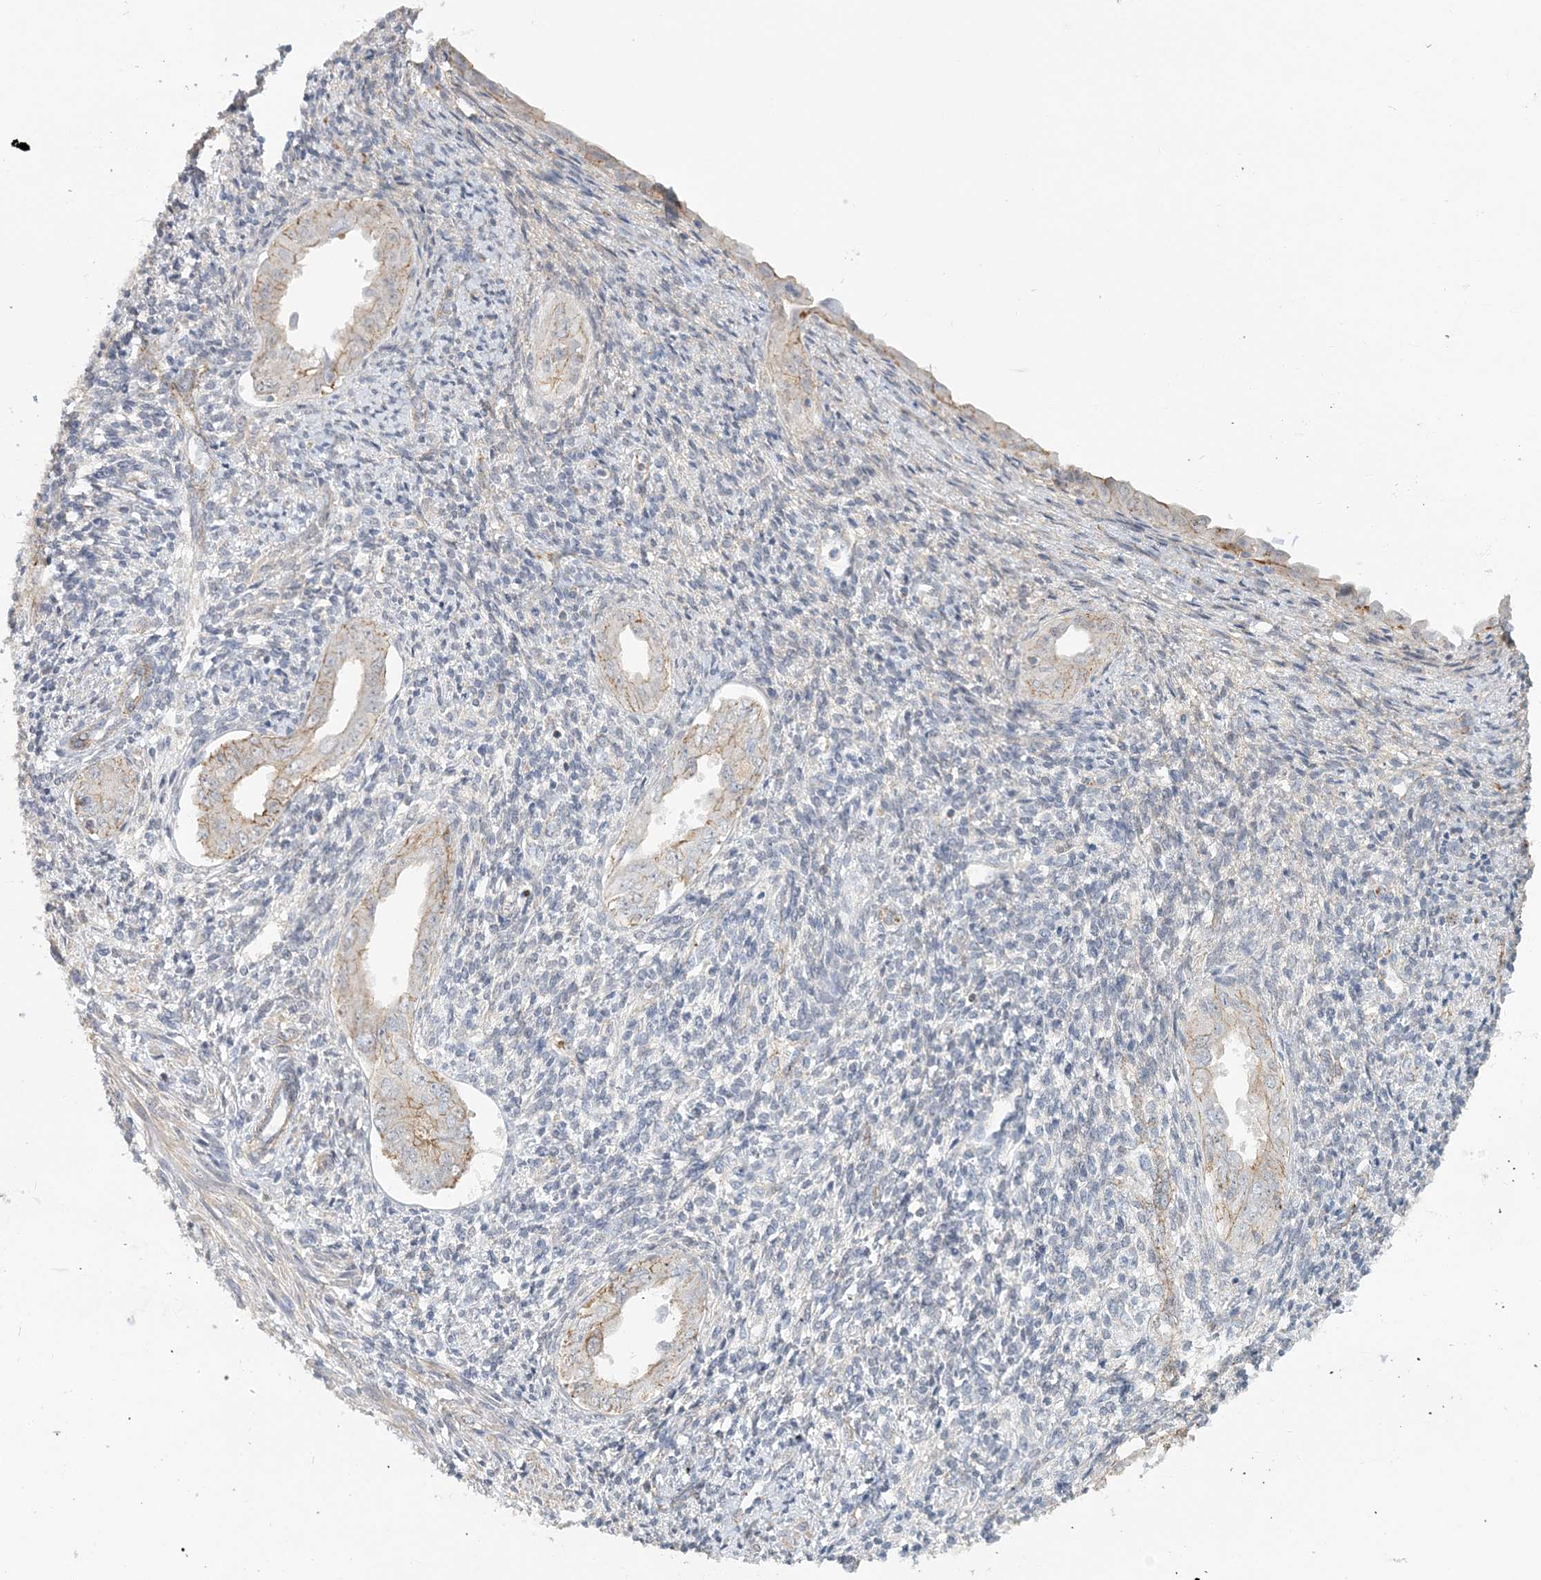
{"staining": {"intensity": "negative", "quantity": "none", "location": "none"}, "tissue": "endometrium", "cell_type": "Cells in endometrial stroma", "image_type": "normal", "snomed": [{"axis": "morphology", "description": "Normal tissue, NOS"}, {"axis": "topography", "description": "Endometrium"}], "caption": "There is no significant expression in cells in endometrial stroma of endometrium. Nuclei are stained in blue.", "gene": "MAT2B", "patient": {"sex": "female", "age": 66}}